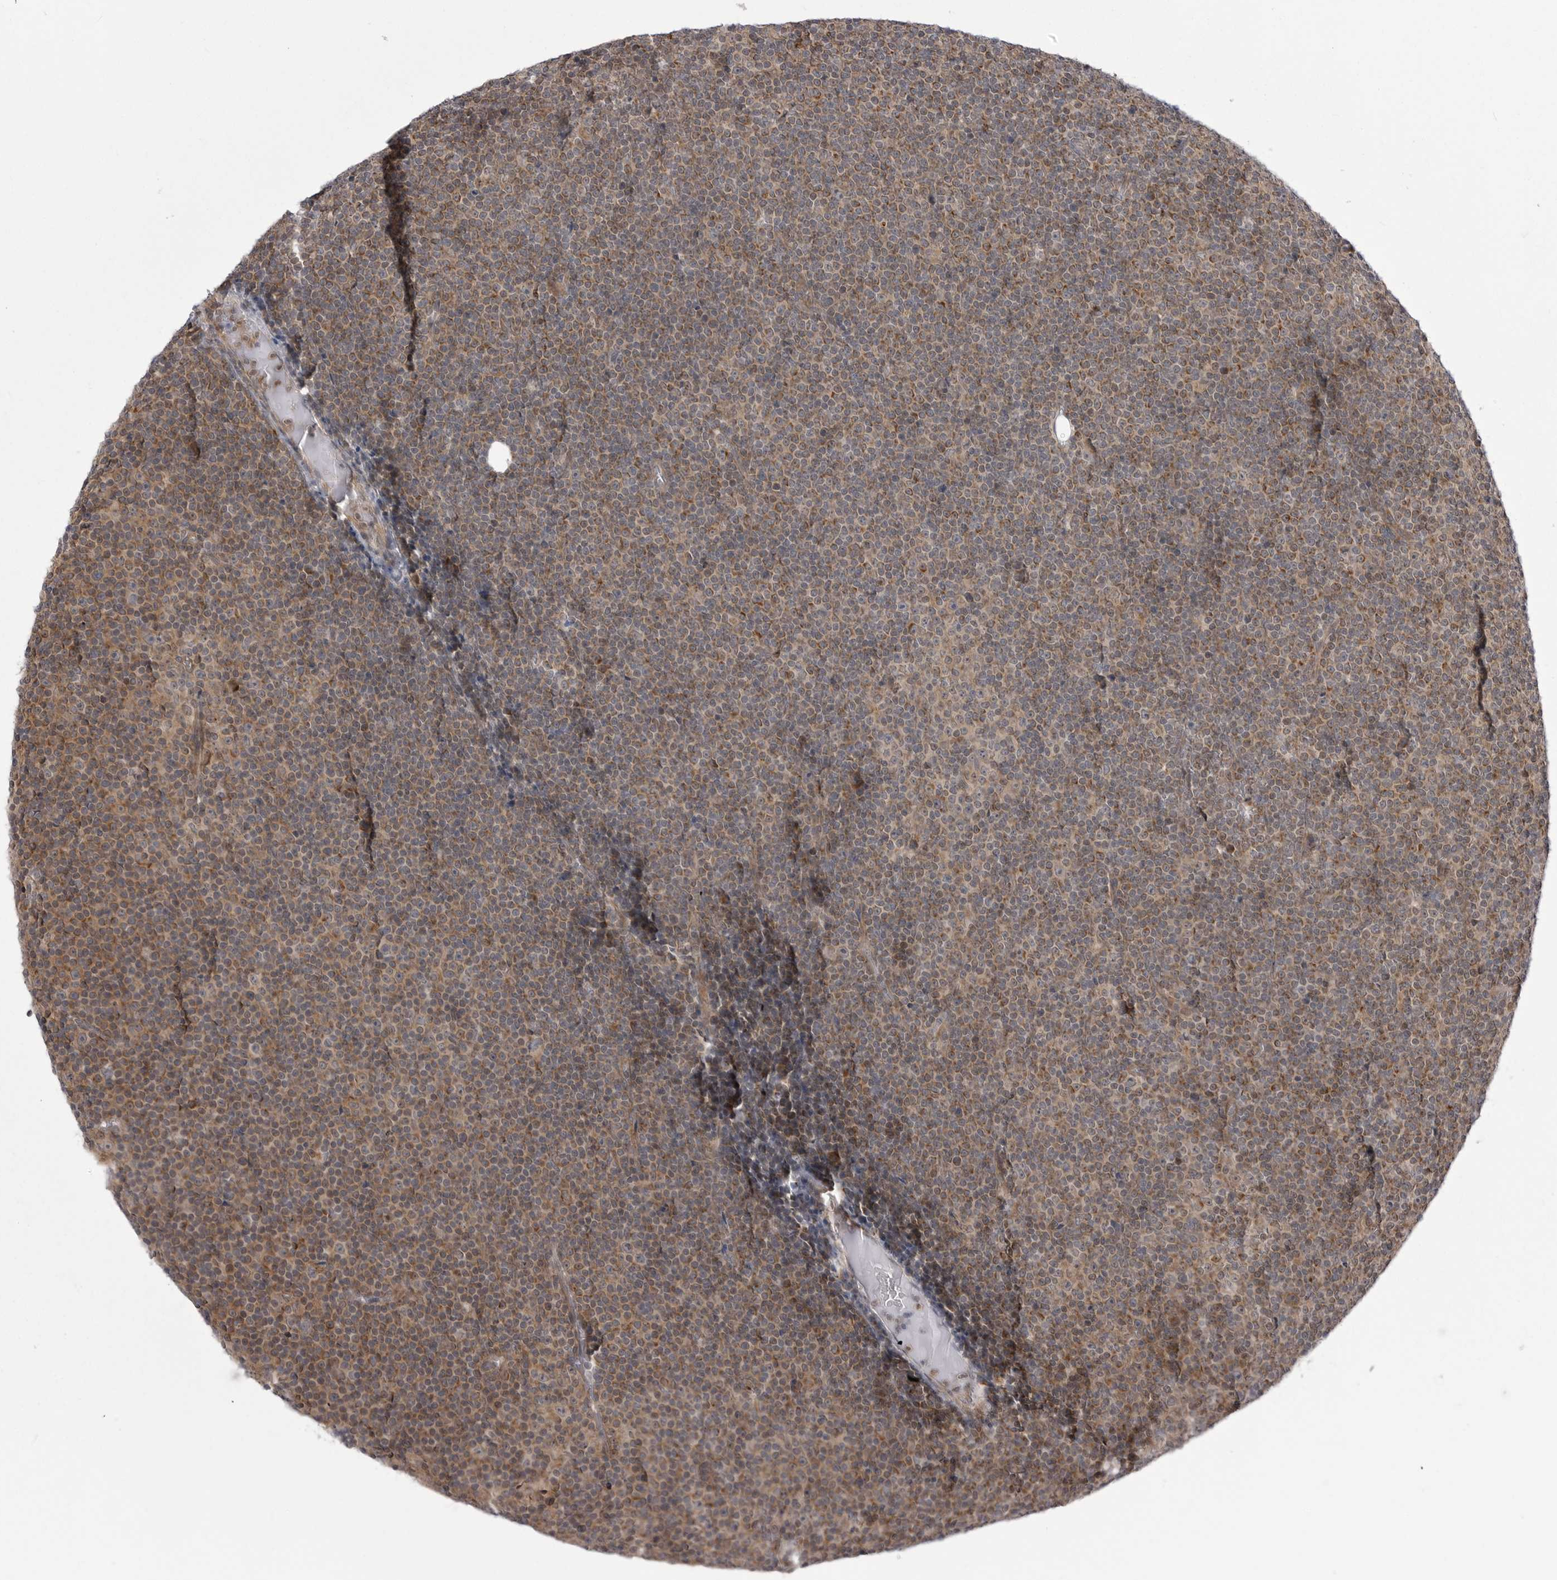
{"staining": {"intensity": "moderate", "quantity": ">75%", "location": "cytoplasmic/membranous"}, "tissue": "lymphoma", "cell_type": "Tumor cells", "image_type": "cancer", "snomed": [{"axis": "morphology", "description": "Malignant lymphoma, non-Hodgkin's type, Low grade"}, {"axis": "topography", "description": "Lymph node"}], "caption": "Immunohistochemical staining of malignant lymphoma, non-Hodgkin's type (low-grade) displays medium levels of moderate cytoplasmic/membranous protein staining in about >75% of tumor cells.", "gene": "CCDC18", "patient": {"sex": "female", "age": 67}}